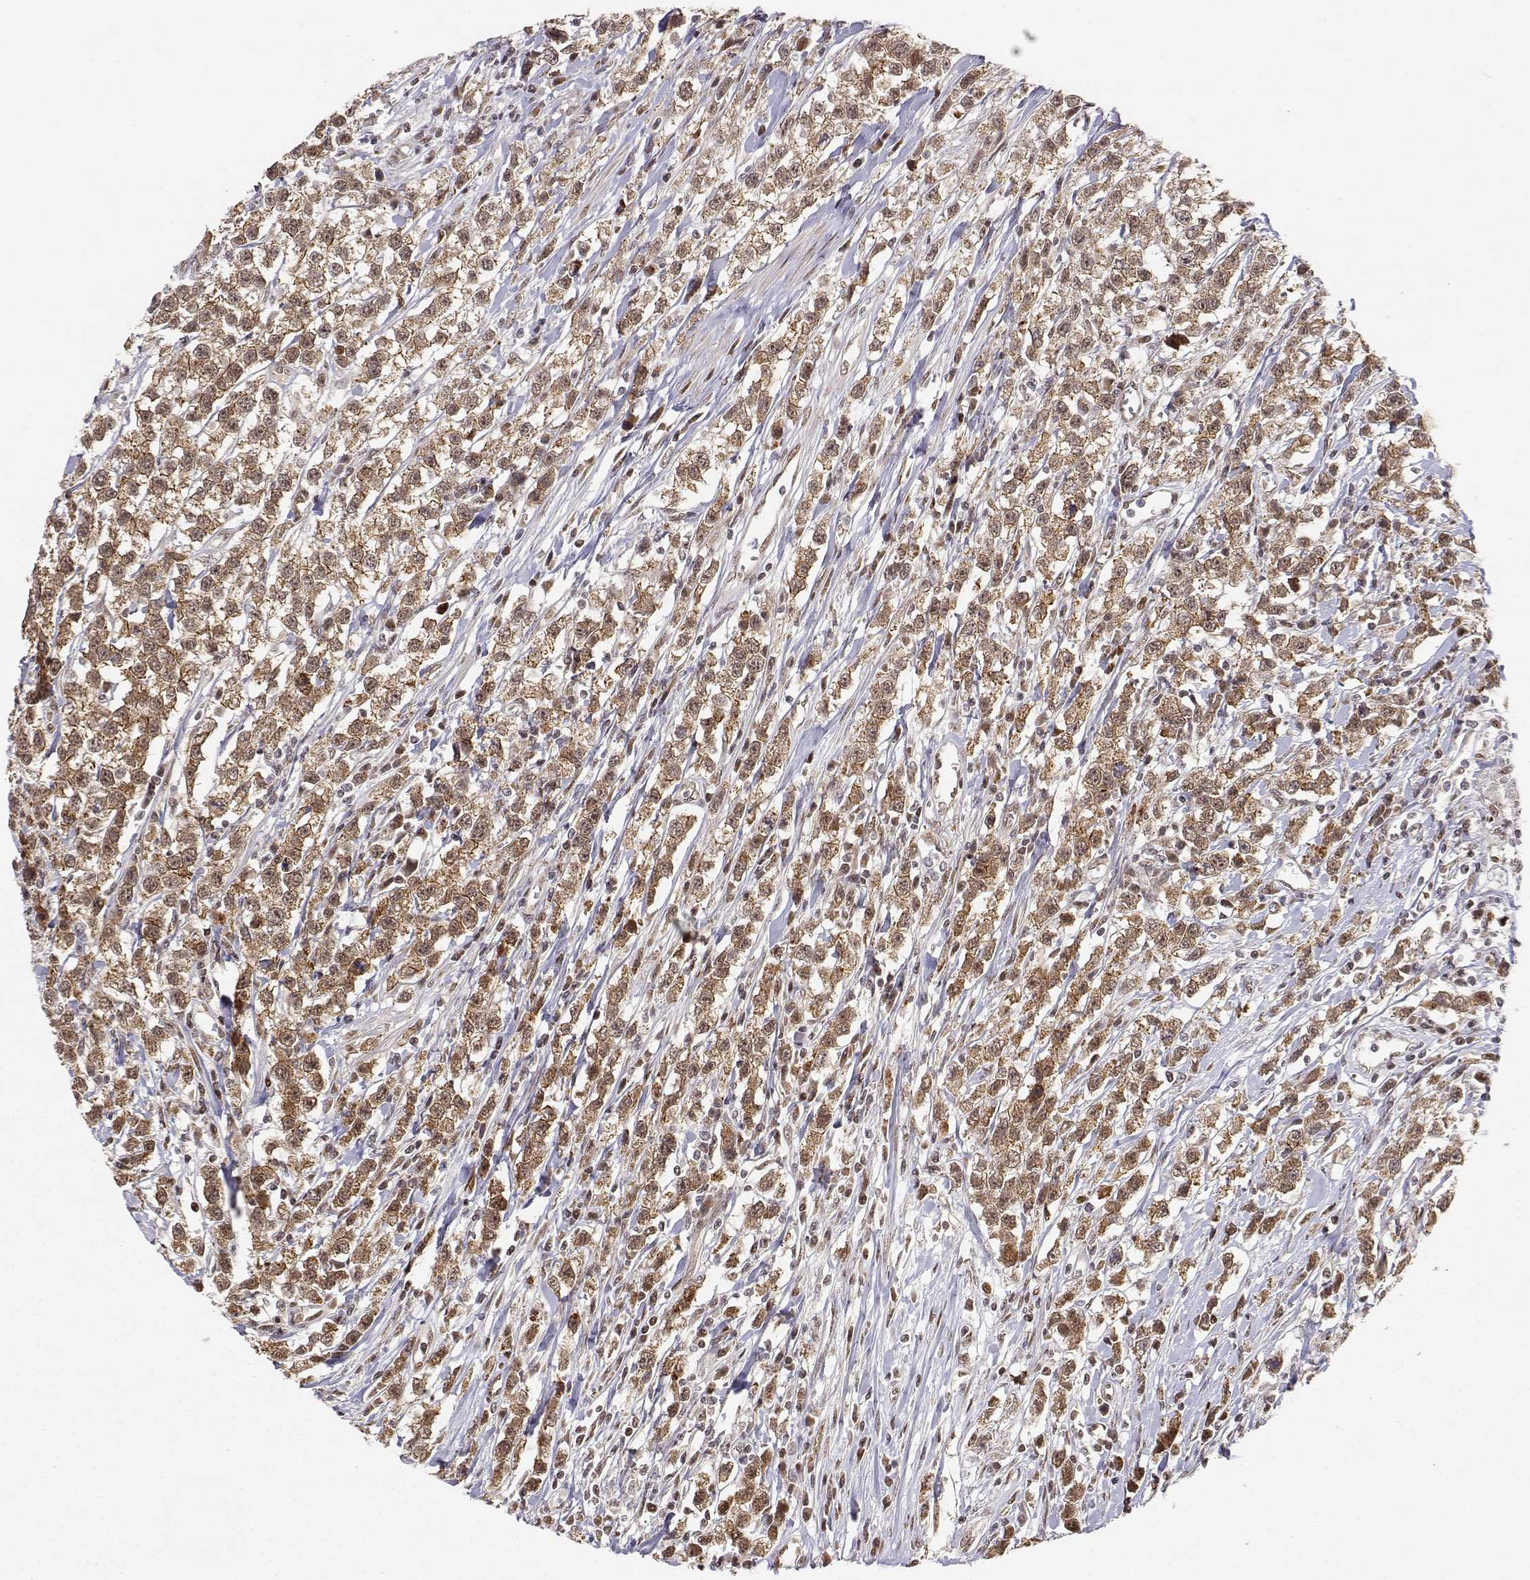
{"staining": {"intensity": "strong", "quantity": ">75%", "location": "cytoplasmic/membranous"}, "tissue": "testis cancer", "cell_type": "Tumor cells", "image_type": "cancer", "snomed": [{"axis": "morphology", "description": "Seminoma, NOS"}, {"axis": "topography", "description": "Testis"}], "caption": "The immunohistochemical stain shows strong cytoplasmic/membranous expression in tumor cells of seminoma (testis) tissue. (Stains: DAB (3,3'-diaminobenzidine) in brown, nuclei in blue, Microscopy: brightfield microscopy at high magnification).", "gene": "BRCA1", "patient": {"sex": "male", "age": 59}}